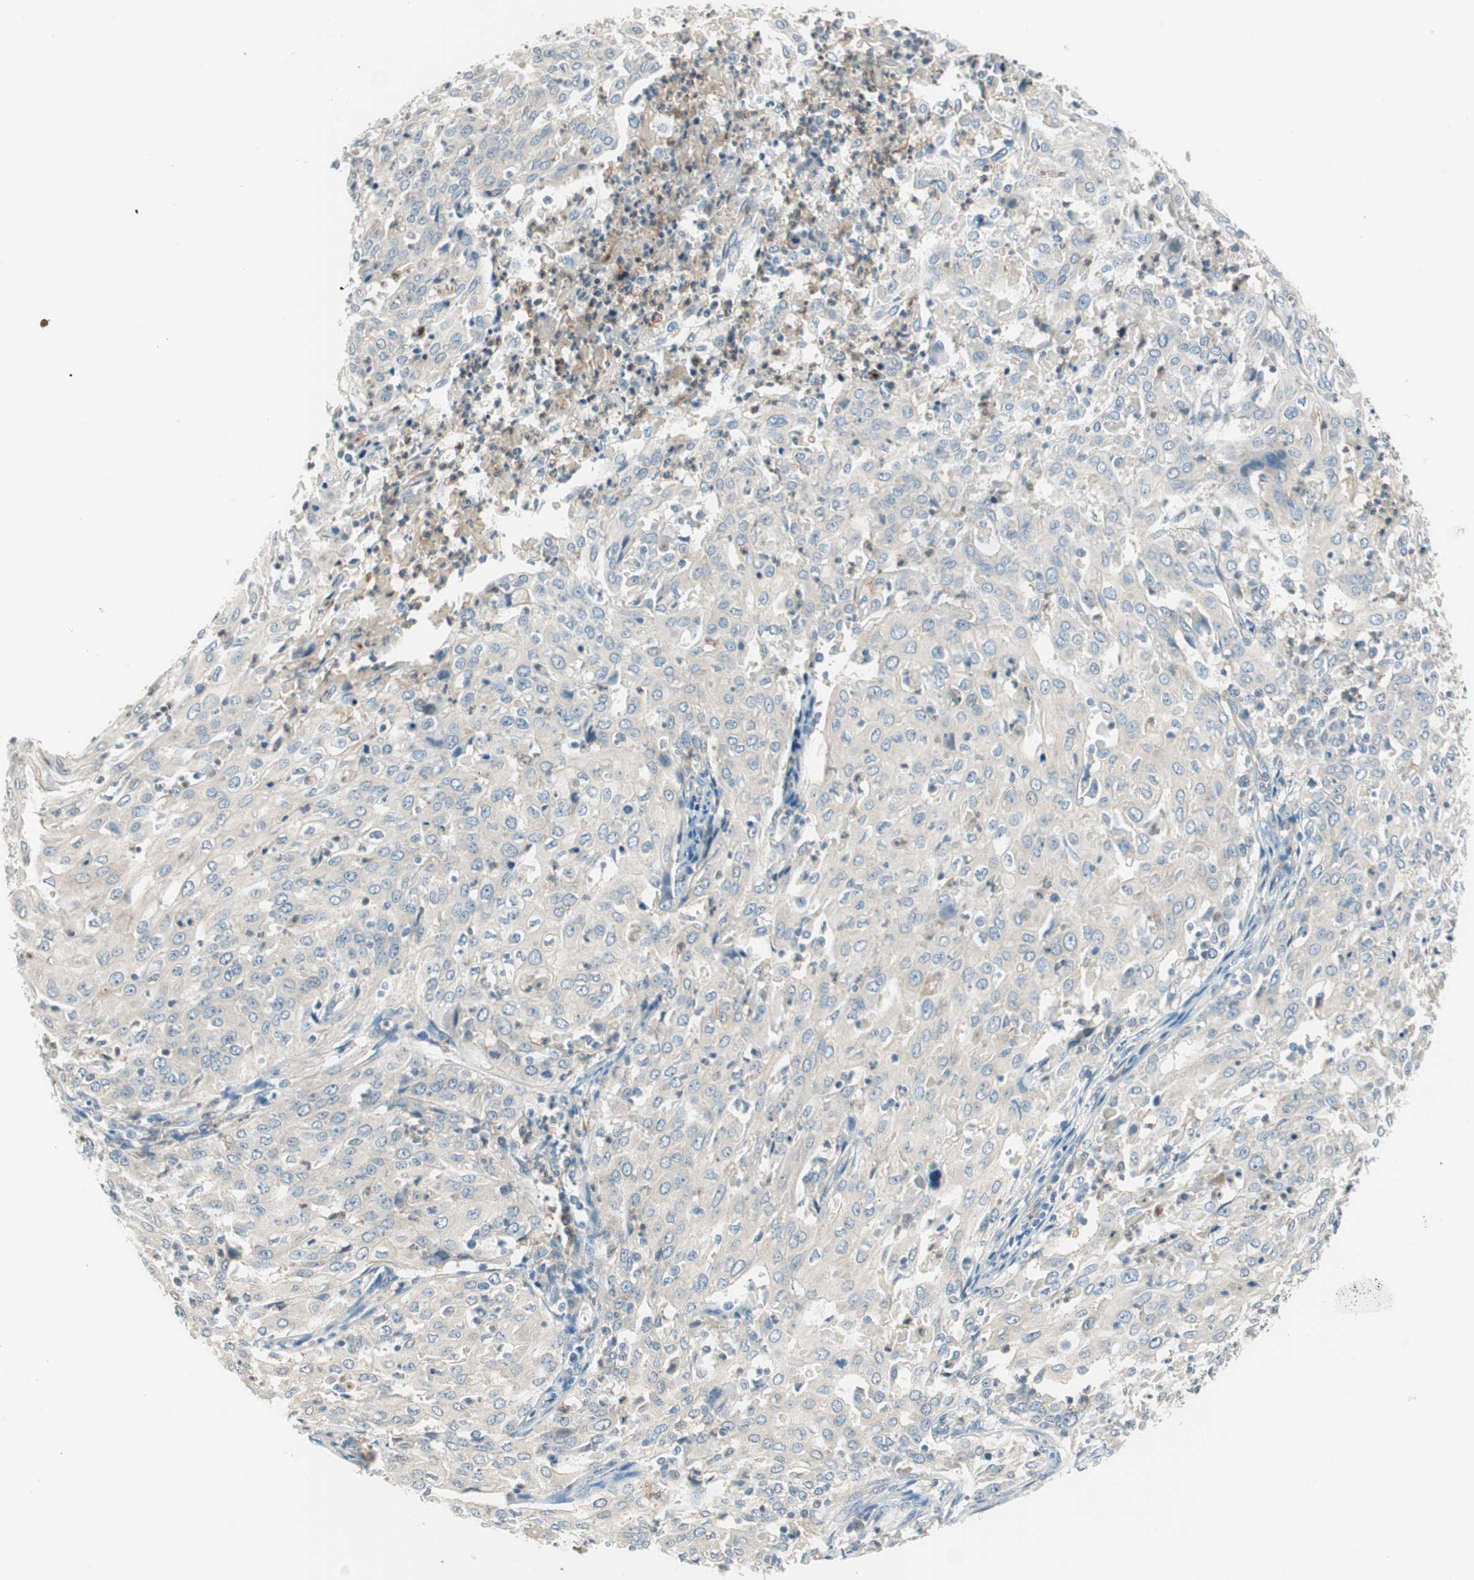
{"staining": {"intensity": "weak", "quantity": "<25%", "location": "cytoplasmic/membranous"}, "tissue": "cervical cancer", "cell_type": "Tumor cells", "image_type": "cancer", "snomed": [{"axis": "morphology", "description": "Squamous cell carcinoma, NOS"}, {"axis": "topography", "description": "Cervix"}], "caption": "An immunohistochemistry (IHC) micrograph of cervical squamous cell carcinoma is shown. There is no staining in tumor cells of cervical squamous cell carcinoma.", "gene": "CGRRF1", "patient": {"sex": "female", "age": 39}}